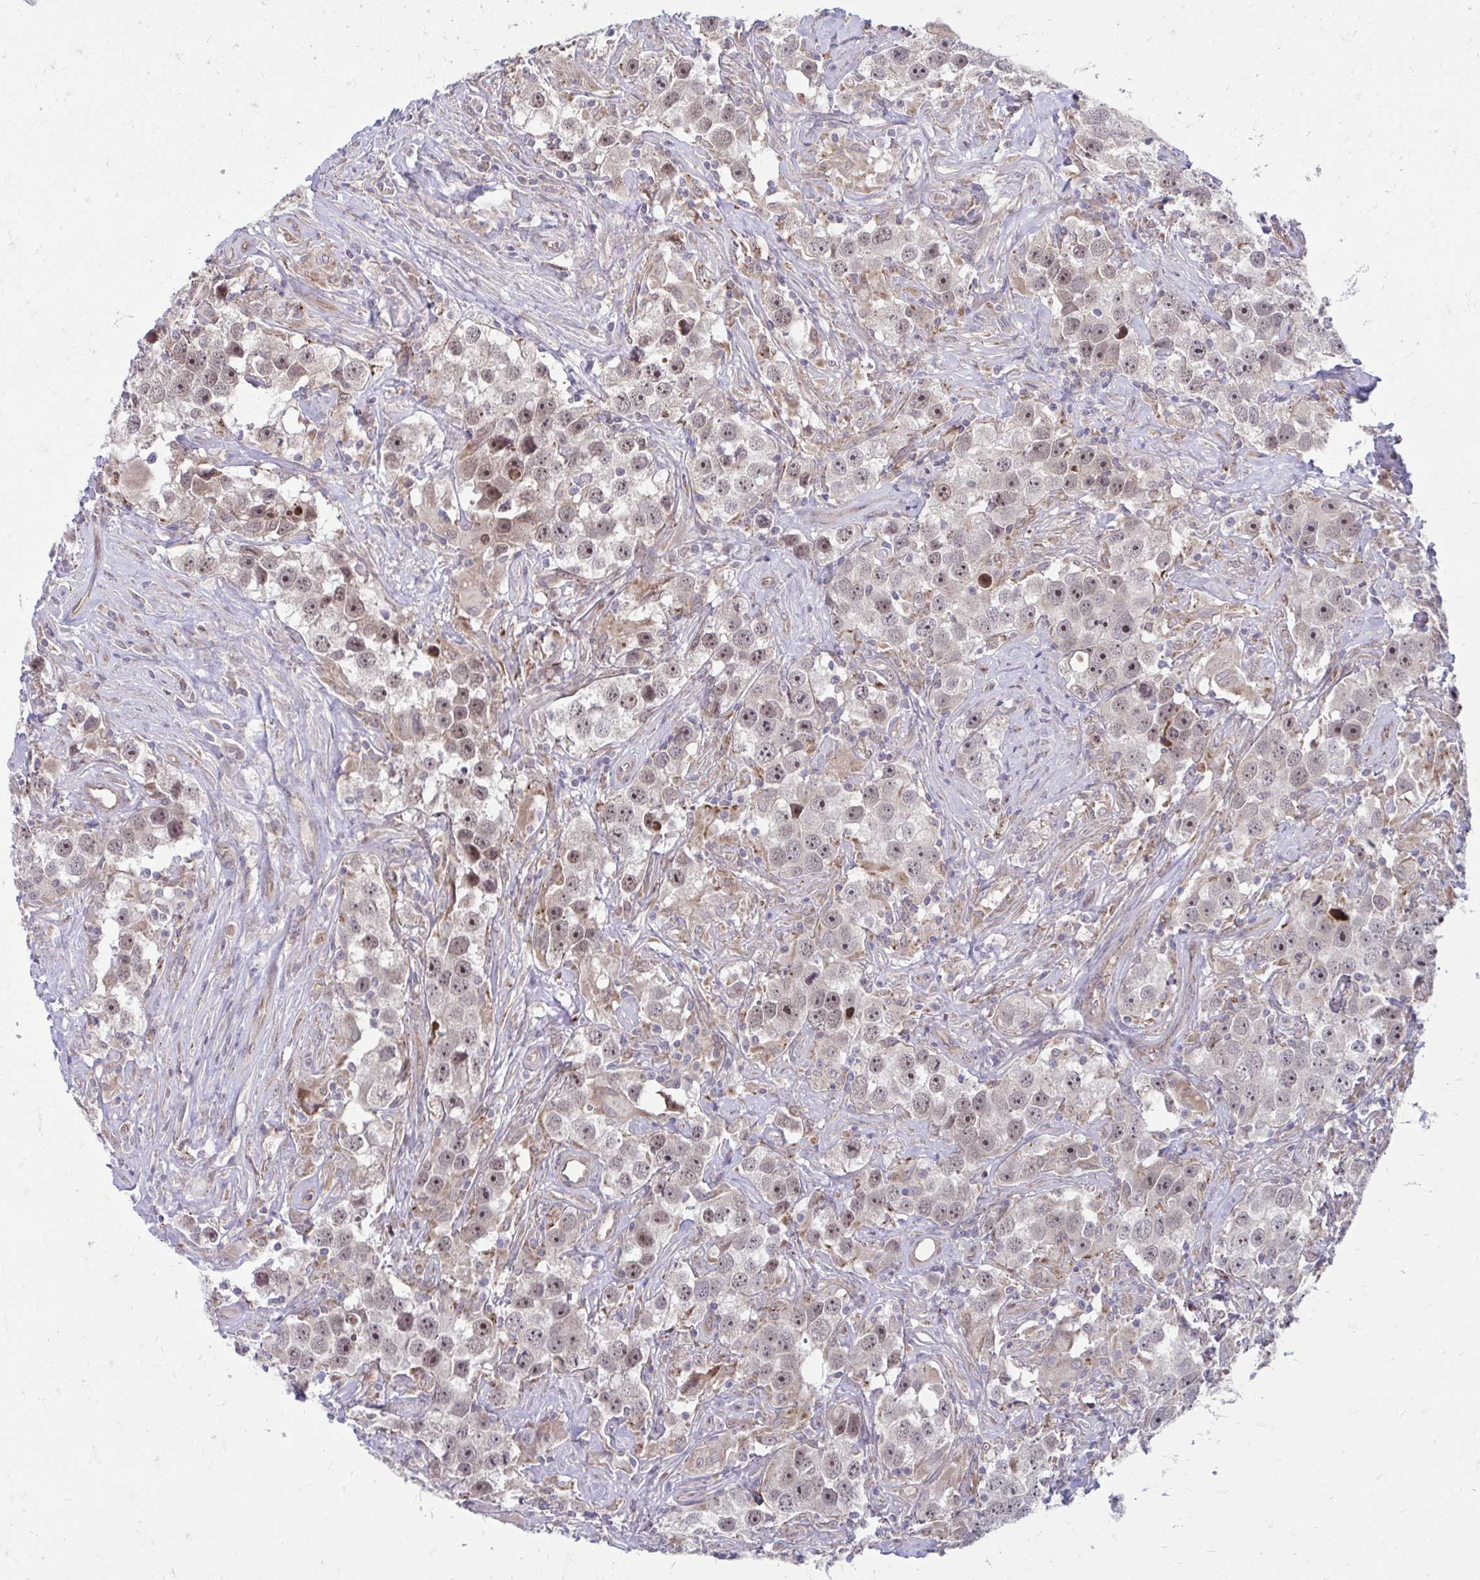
{"staining": {"intensity": "weak", "quantity": "25%-75%", "location": "nuclear"}, "tissue": "testis cancer", "cell_type": "Tumor cells", "image_type": "cancer", "snomed": [{"axis": "morphology", "description": "Seminoma, NOS"}, {"axis": "topography", "description": "Testis"}], "caption": "About 25%-75% of tumor cells in testis seminoma reveal weak nuclear protein positivity as visualized by brown immunohistochemical staining.", "gene": "ITPR2", "patient": {"sex": "male", "age": 49}}